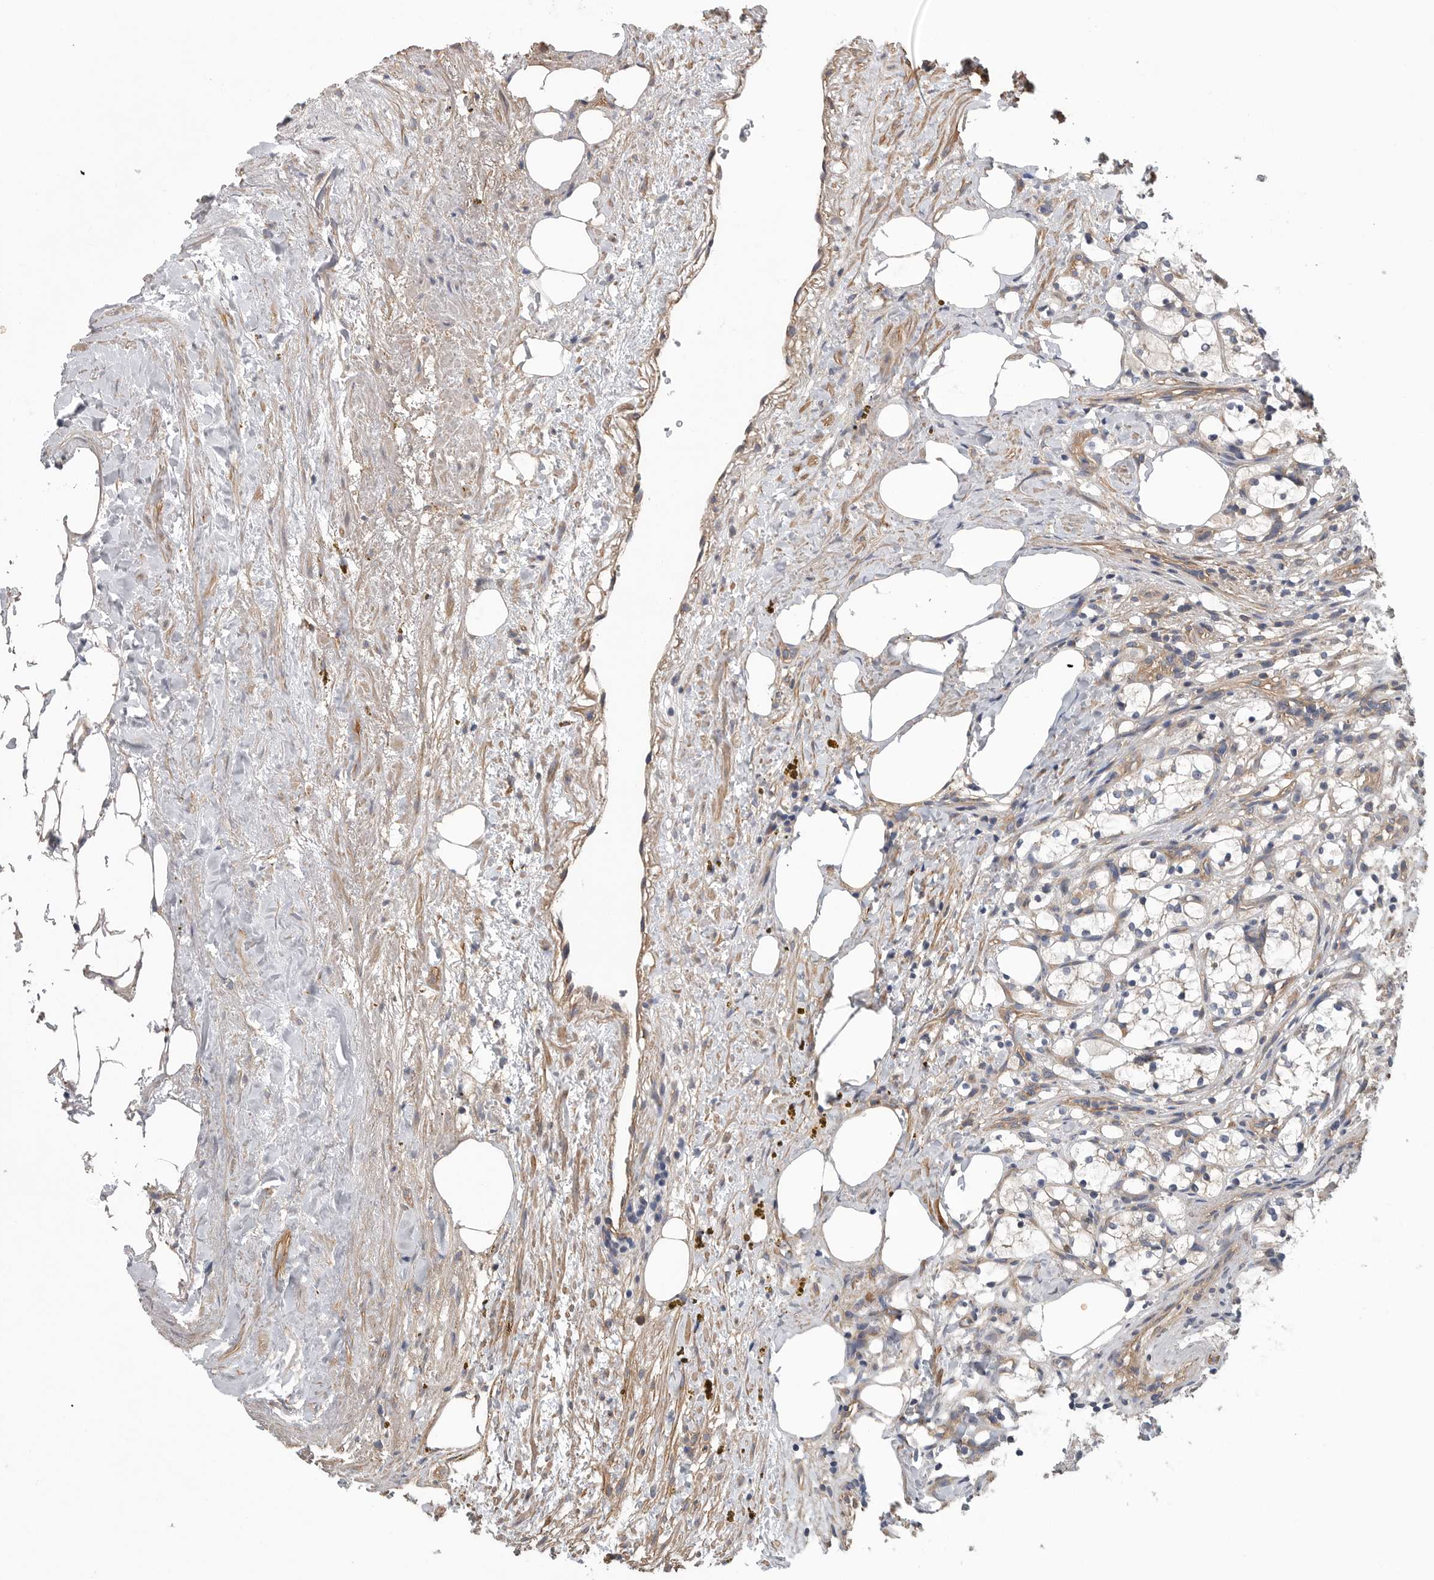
{"staining": {"intensity": "negative", "quantity": "none", "location": "none"}, "tissue": "renal cancer", "cell_type": "Tumor cells", "image_type": "cancer", "snomed": [{"axis": "morphology", "description": "Adenocarcinoma, NOS"}, {"axis": "topography", "description": "Kidney"}], "caption": "Protein analysis of adenocarcinoma (renal) reveals no significant expression in tumor cells.", "gene": "OXR1", "patient": {"sex": "female", "age": 69}}